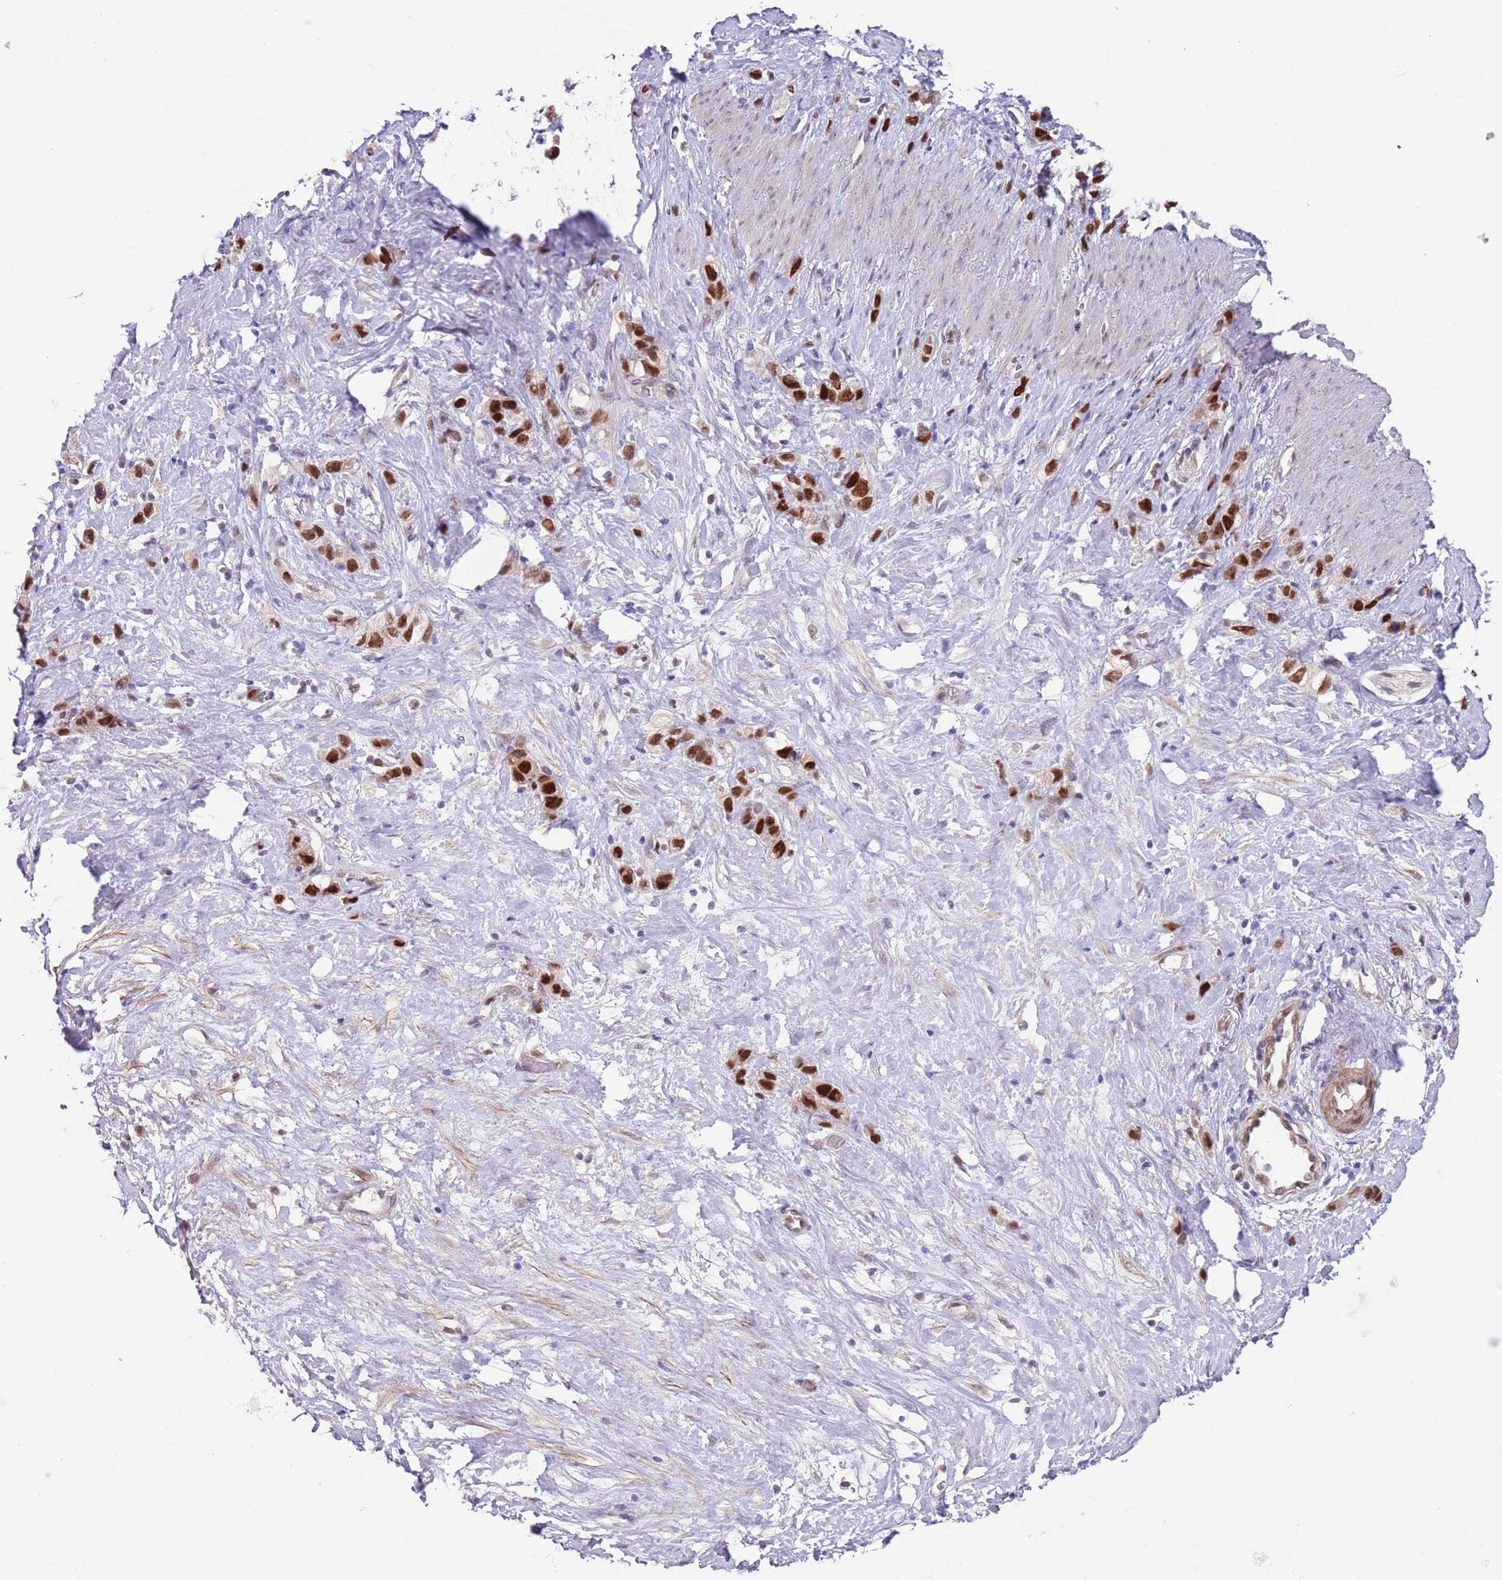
{"staining": {"intensity": "strong", "quantity": ">75%", "location": "nuclear"}, "tissue": "stomach cancer", "cell_type": "Tumor cells", "image_type": "cancer", "snomed": [{"axis": "morphology", "description": "Adenocarcinoma, NOS"}, {"axis": "topography", "description": "Stomach"}], "caption": "Immunohistochemistry (IHC) staining of stomach adenocarcinoma, which demonstrates high levels of strong nuclear expression in approximately >75% of tumor cells indicating strong nuclear protein positivity. The staining was performed using DAB (3,3'-diaminobenzidine) (brown) for protein detection and nuclei were counterstained in hematoxylin (blue).", "gene": "RMND5B", "patient": {"sex": "female", "age": 65}}